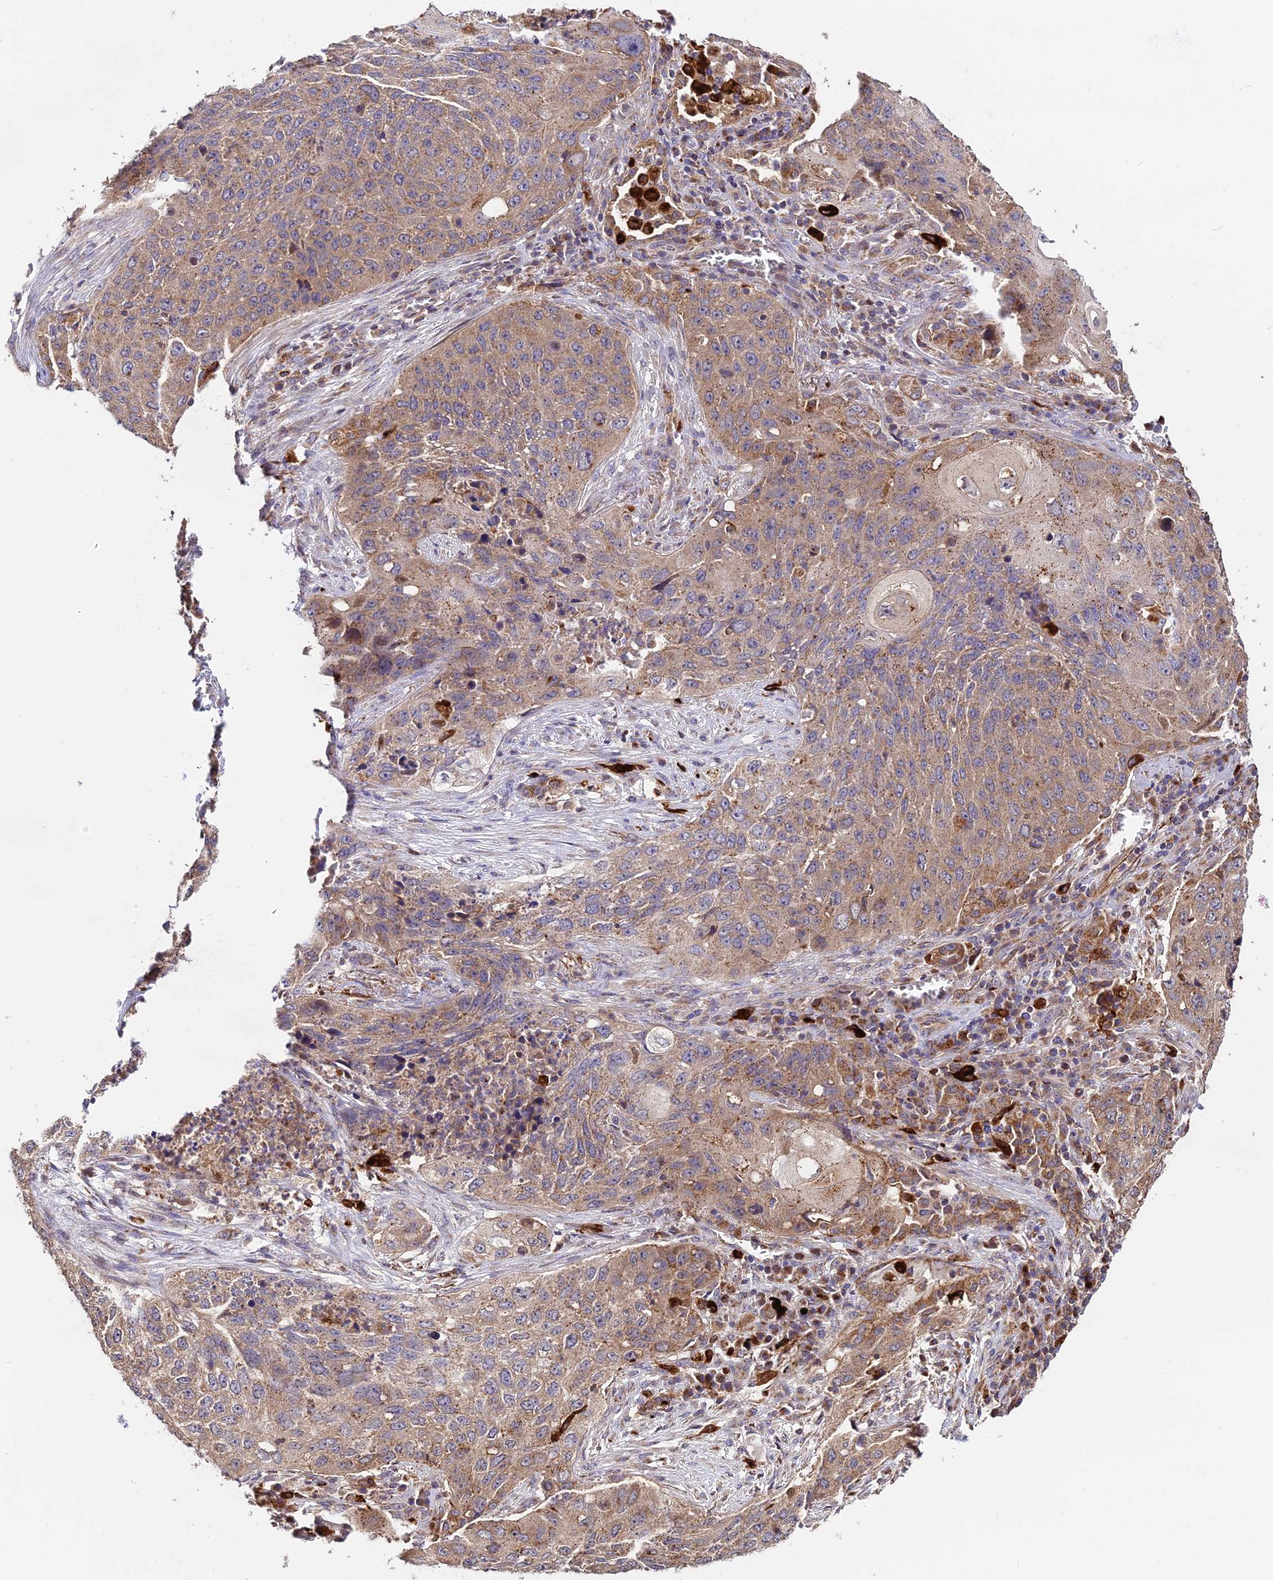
{"staining": {"intensity": "moderate", "quantity": ">75%", "location": "cytoplasmic/membranous"}, "tissue": "lung cancer", "cell_type": "Tumor cells", "image_type": "cancer", "snomed": [{"axis": "morphology", "description": "Squamous cell carcinoma, NOS"}, {"axis": "topography", "description": "Lung"}], "caption": "Brown immunohistochemical staining in lung cancer (squamous cell carcinoma) displays moderate cytoplasmic/membranous expression in about >75% of tumor cells.", "gene": "PEX19", "patient": {"sex": "female", "age": 63}}